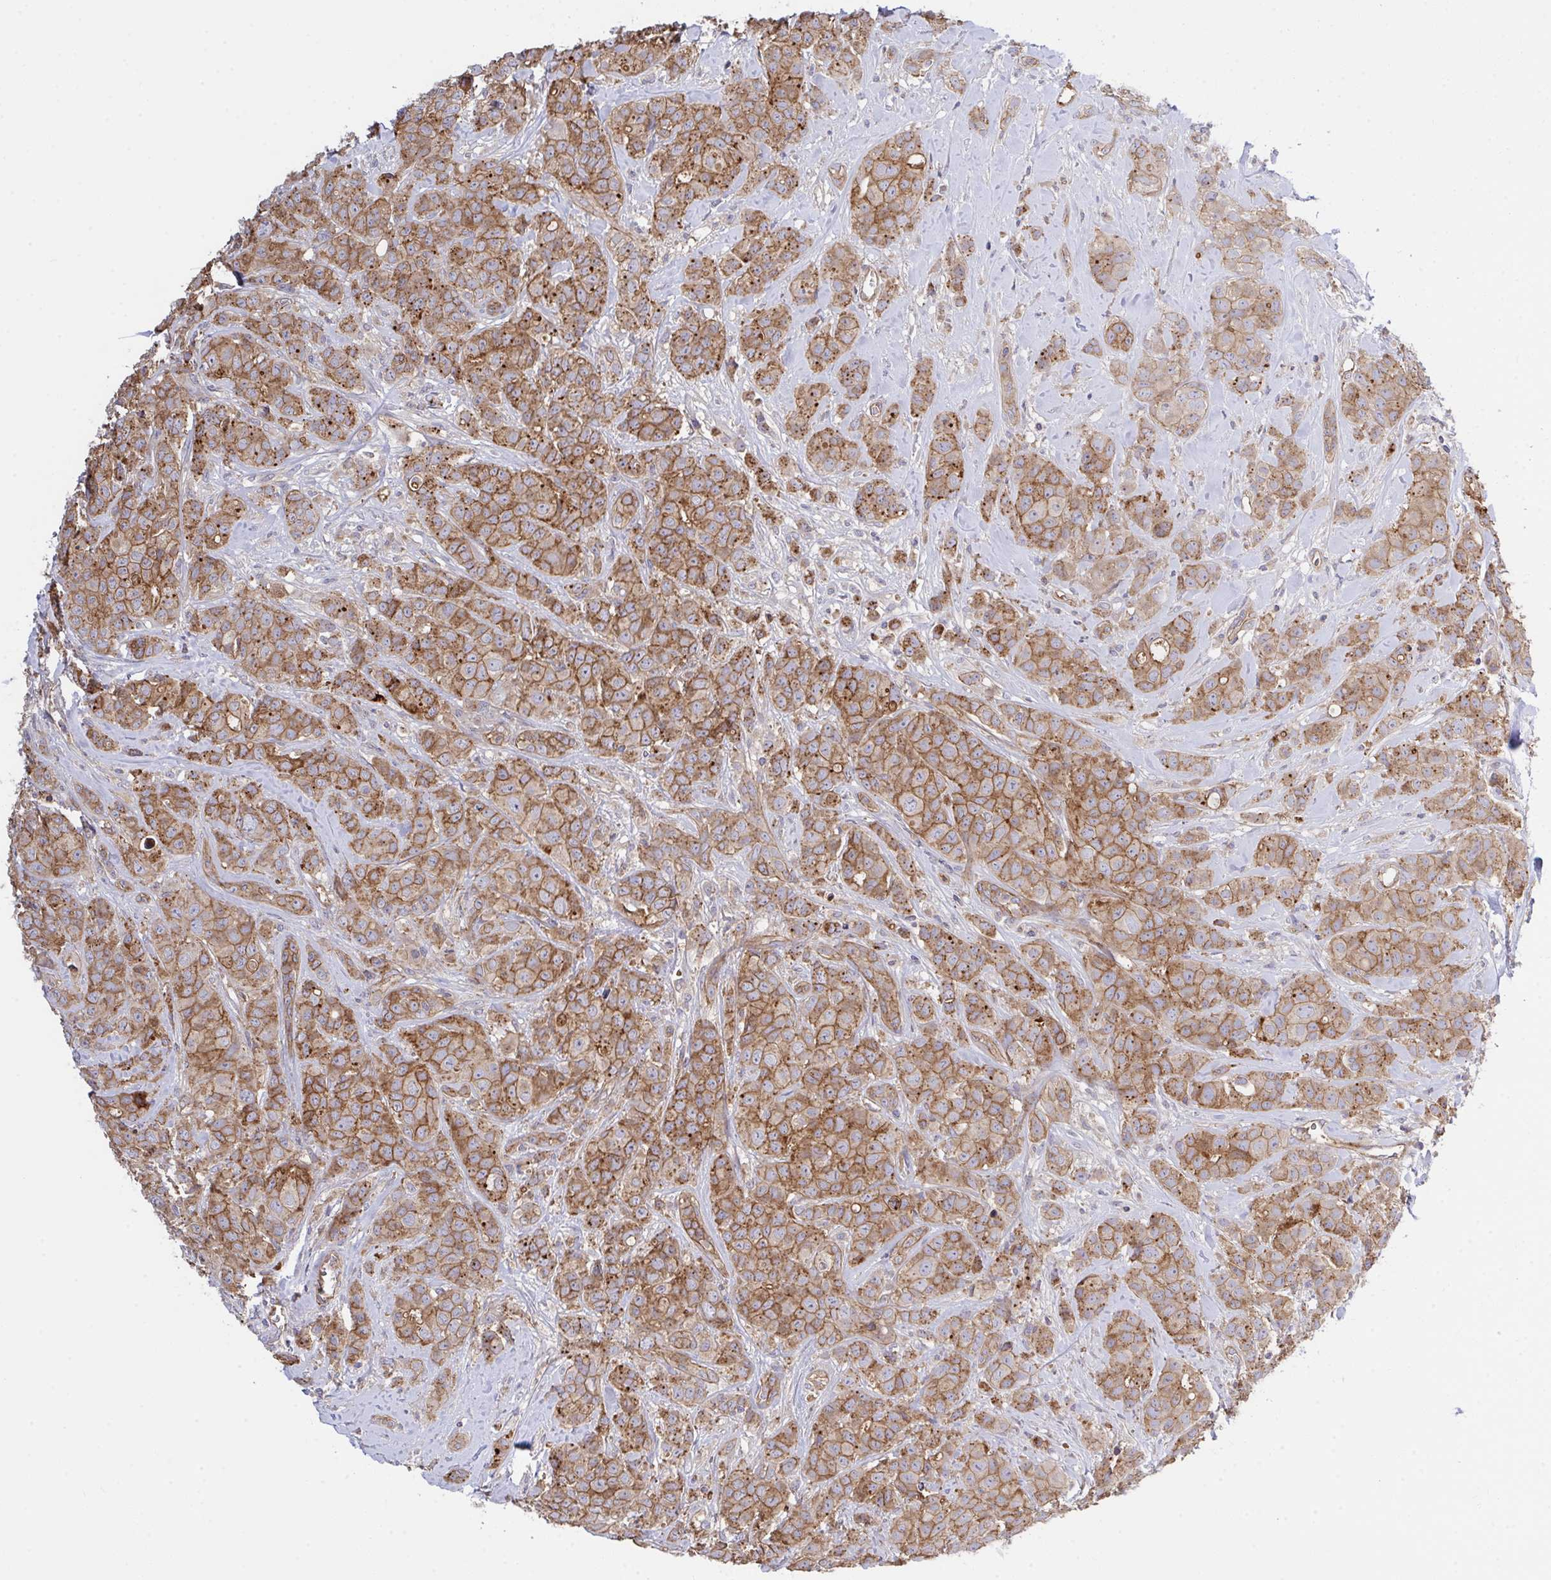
{"staining": {"intensity": "moderate", "quantity": ">75%", "location": "cytoplasmic/membranous"}, "tissue": "breast cancer", "cell_type": "Tumor cells", "image_type": "cancer", "snomed": [{"axis": "morphology", "description": "Normal tissue, NOS"}, {"axis": "morphology", "description": "Duct carcinoma"}, {"axis": "topography", "description": "Breast"}], "caption": "An IHC histopathology image of neoplastic tissue is shown. Protein staining in brown shows moderate cytoplasmic/membranous positivity in breast infiltrating ductal carcinoma within tumor cells.", "gene": "C4orf36", "patient": {"sex": "female", "age": 43}}